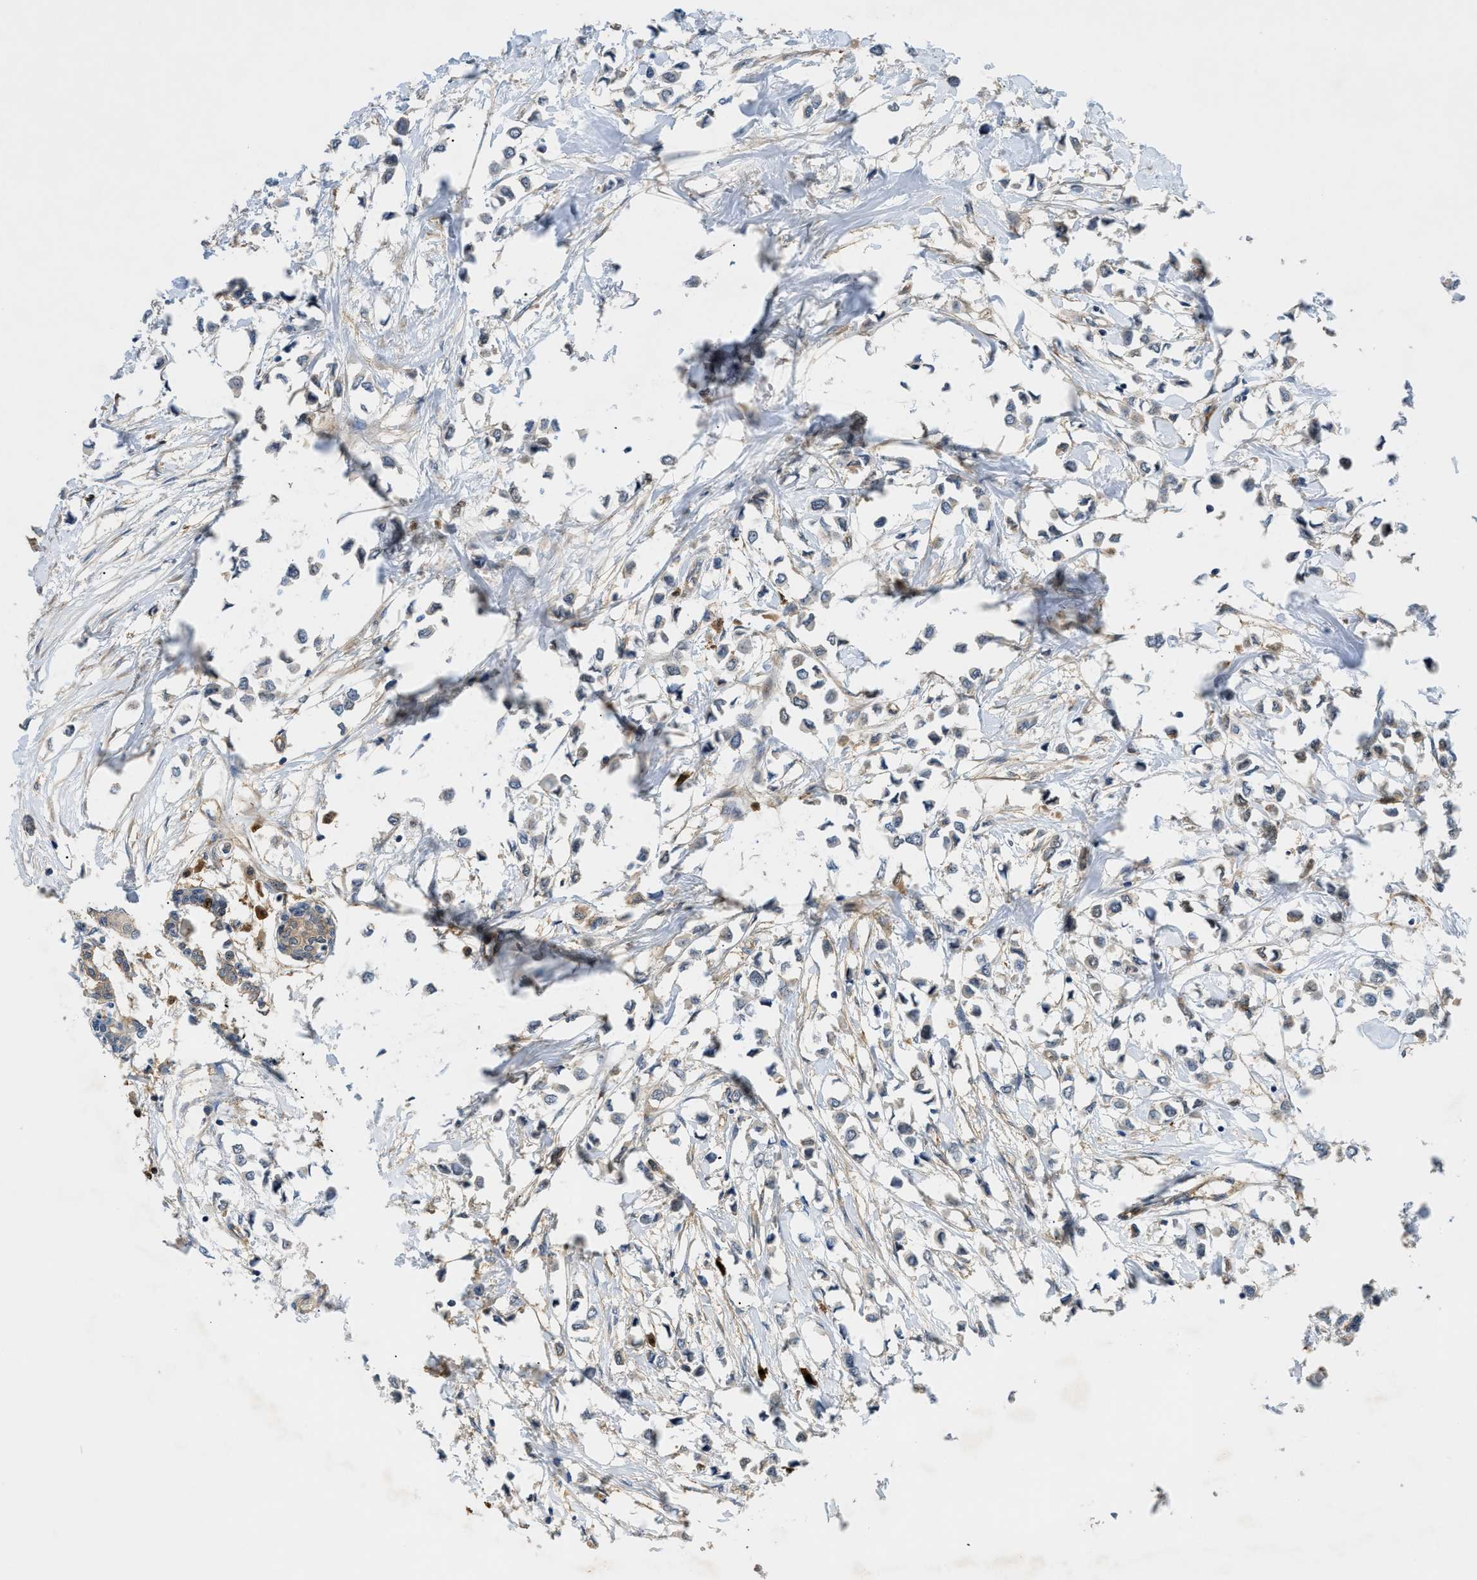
{"staining": {"intensity": "negative", "quantity": "none", "location": "none"}, "tissue": "breast cancer", "cell_type": "Tumor cells", "image_type": "cancer", "snomed": [{"axis": "morphology", "description": "Lobular carcinoma"}, {"axis": "topography", "description": "Breast"}], "caption": "Protein analysis of breast lobular carcinoma shows no significant expression in tumor cells.", "gene": "TRAK2", "patient": {"sex": "female", "age": 51}}